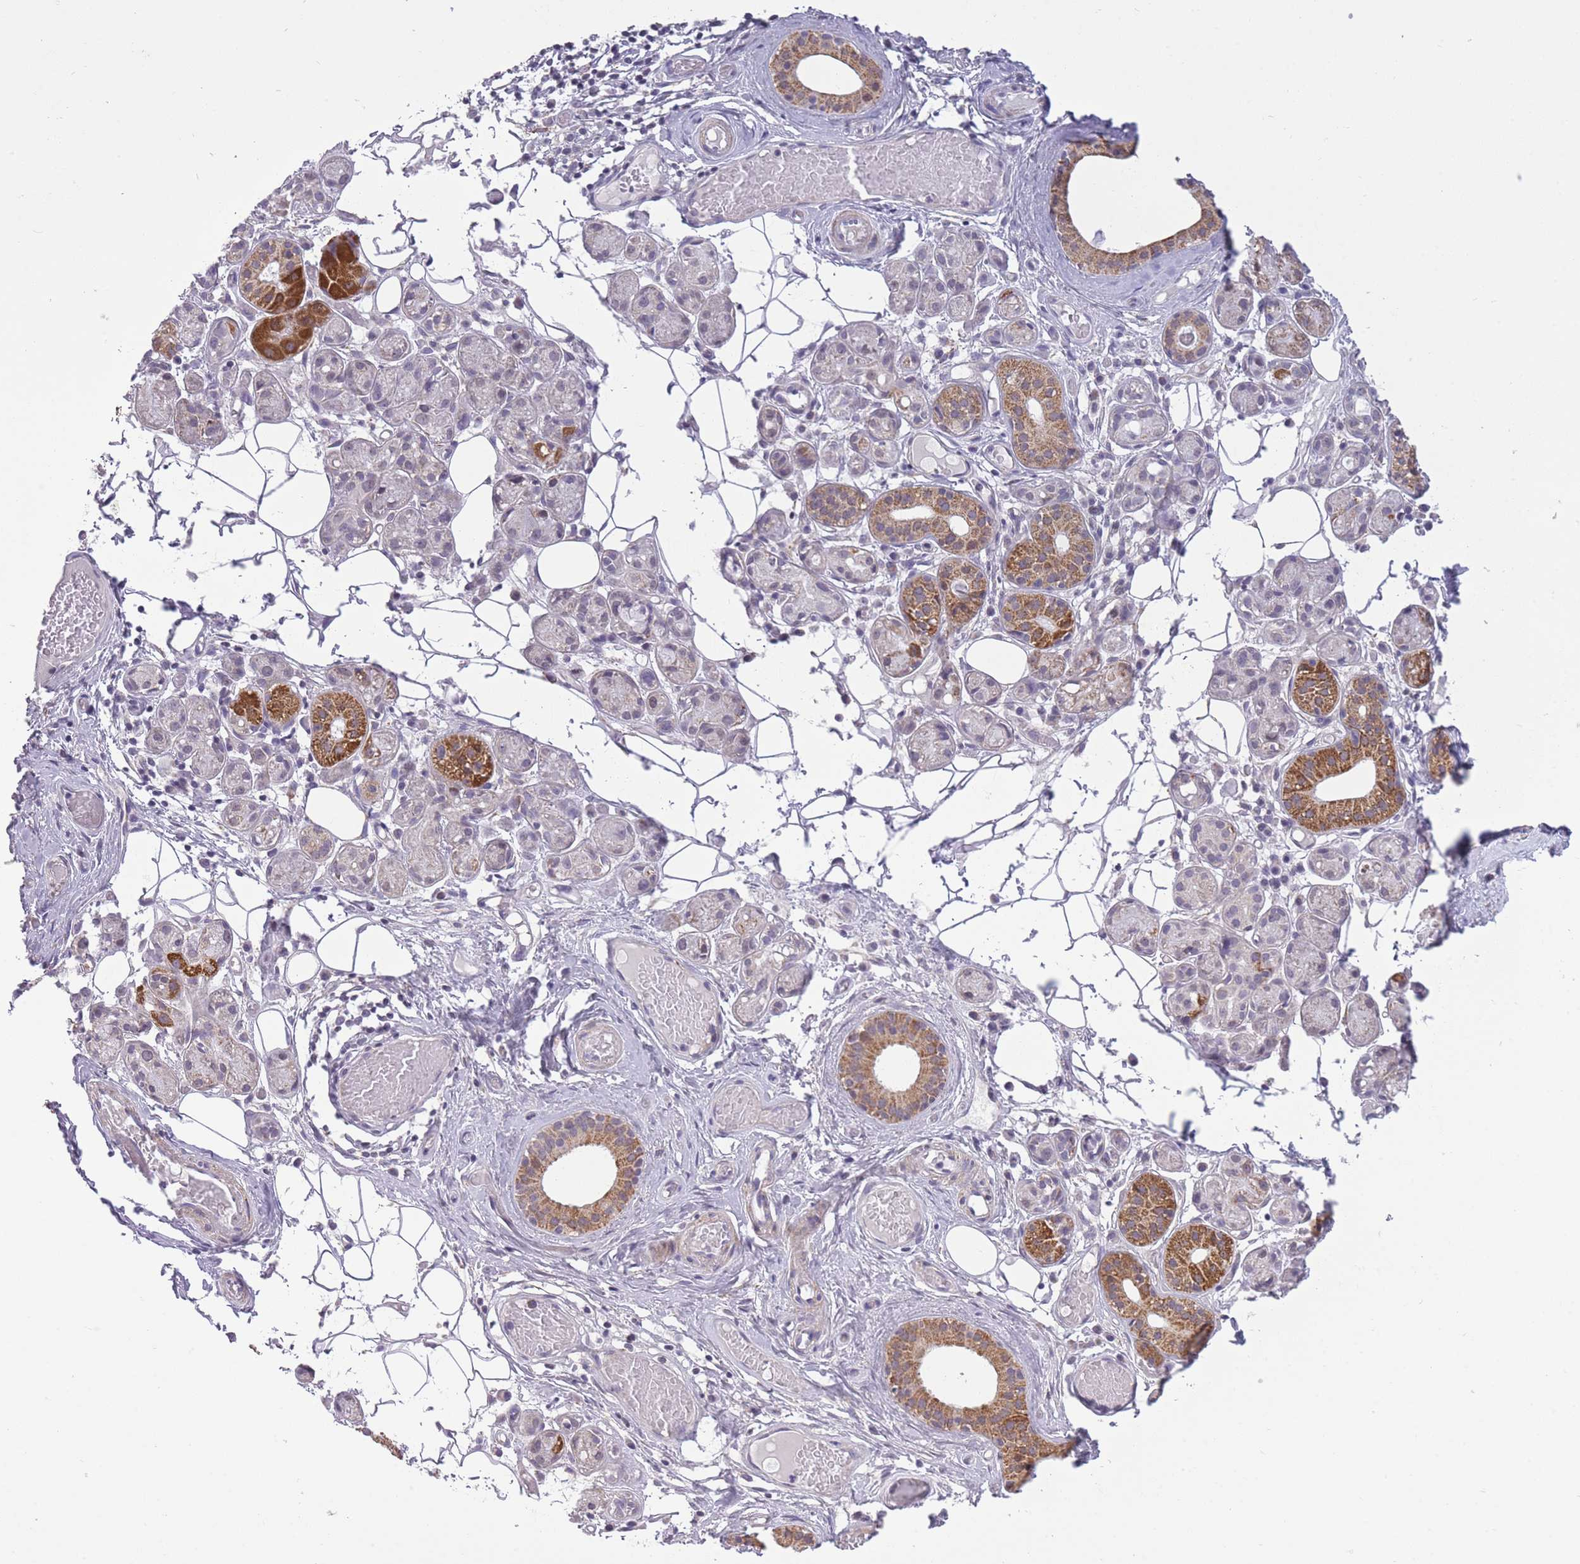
{"staining": {"intensity": "strong", "quantity": "<25%", "location": "cytoplasmic/membranous"}, "tissue": "salivary gland", "cell_type": "Glandular cells", "image_type": "normal", "snomed": [{"axis": "morphology", "description": "Normal tissue, NOS"}, {"axis": "topography", "description": "Salivary gland"}], "caption": "This image demonstrates immunohistochemistry staining of benign salivary gland, with medium strong cytoplasmic/membranous staining in approximately <25% of glandular cells.", "gene": "ZBTB24", "patient": {"sex": "male", "age": 82}}